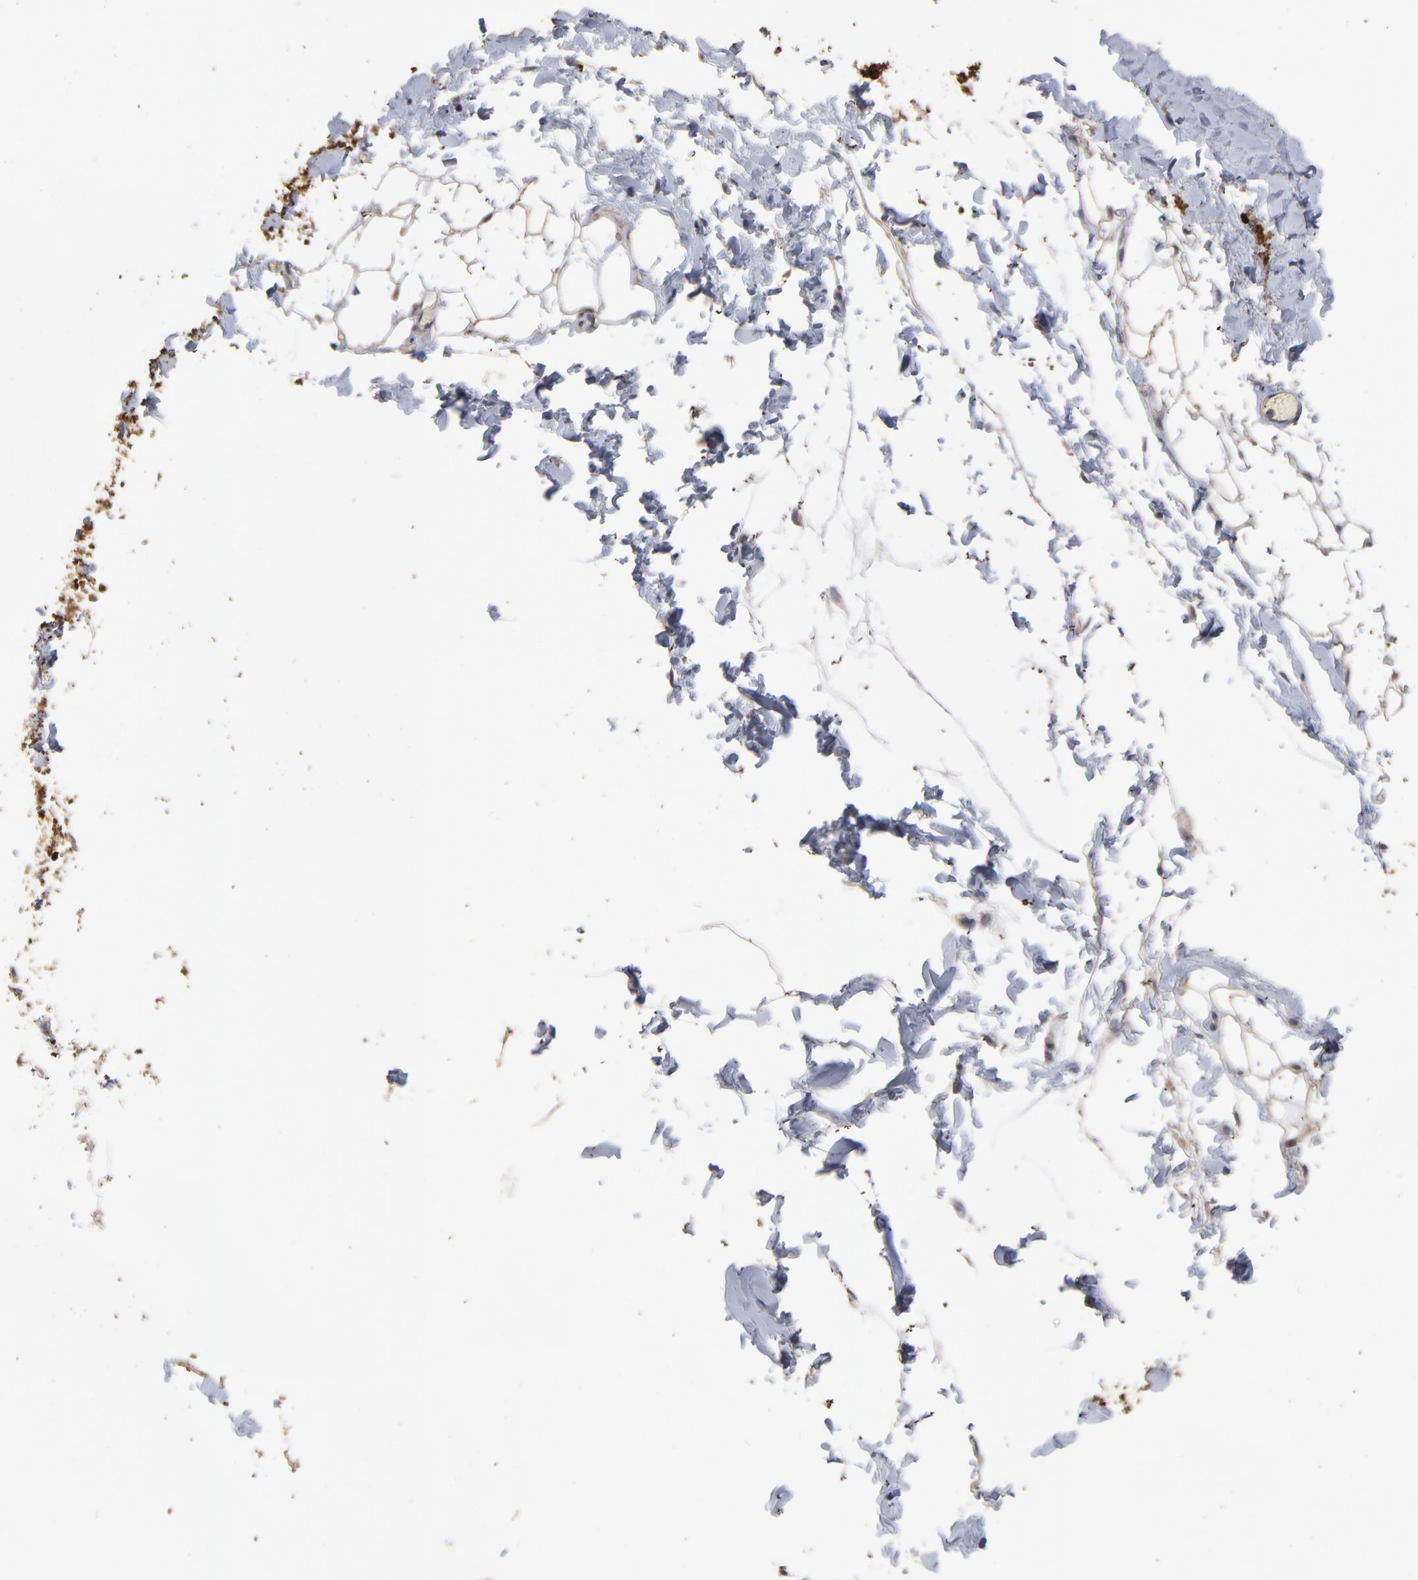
{"staining": {"intensity": "moderate", "quantity": ">75%", "location": "cytoplasmic/membranous"}, "tissue": "adipose tissue", "cell_type": "Adipocytes", "image_type": "normal", "snomed": [{"axis": "morphology", "description": "Normal tissue, NOS"}, {"axis": "topography", "description": "Soft tissue"}], "caption": "Moderate cytoplasmic/membranous expression for a protein is appreciated in about >75% of adipocytes of benign adipose tissue using IHC.", "gene": "TANGO2", "patient": {"sex": "male", "age": 26}}